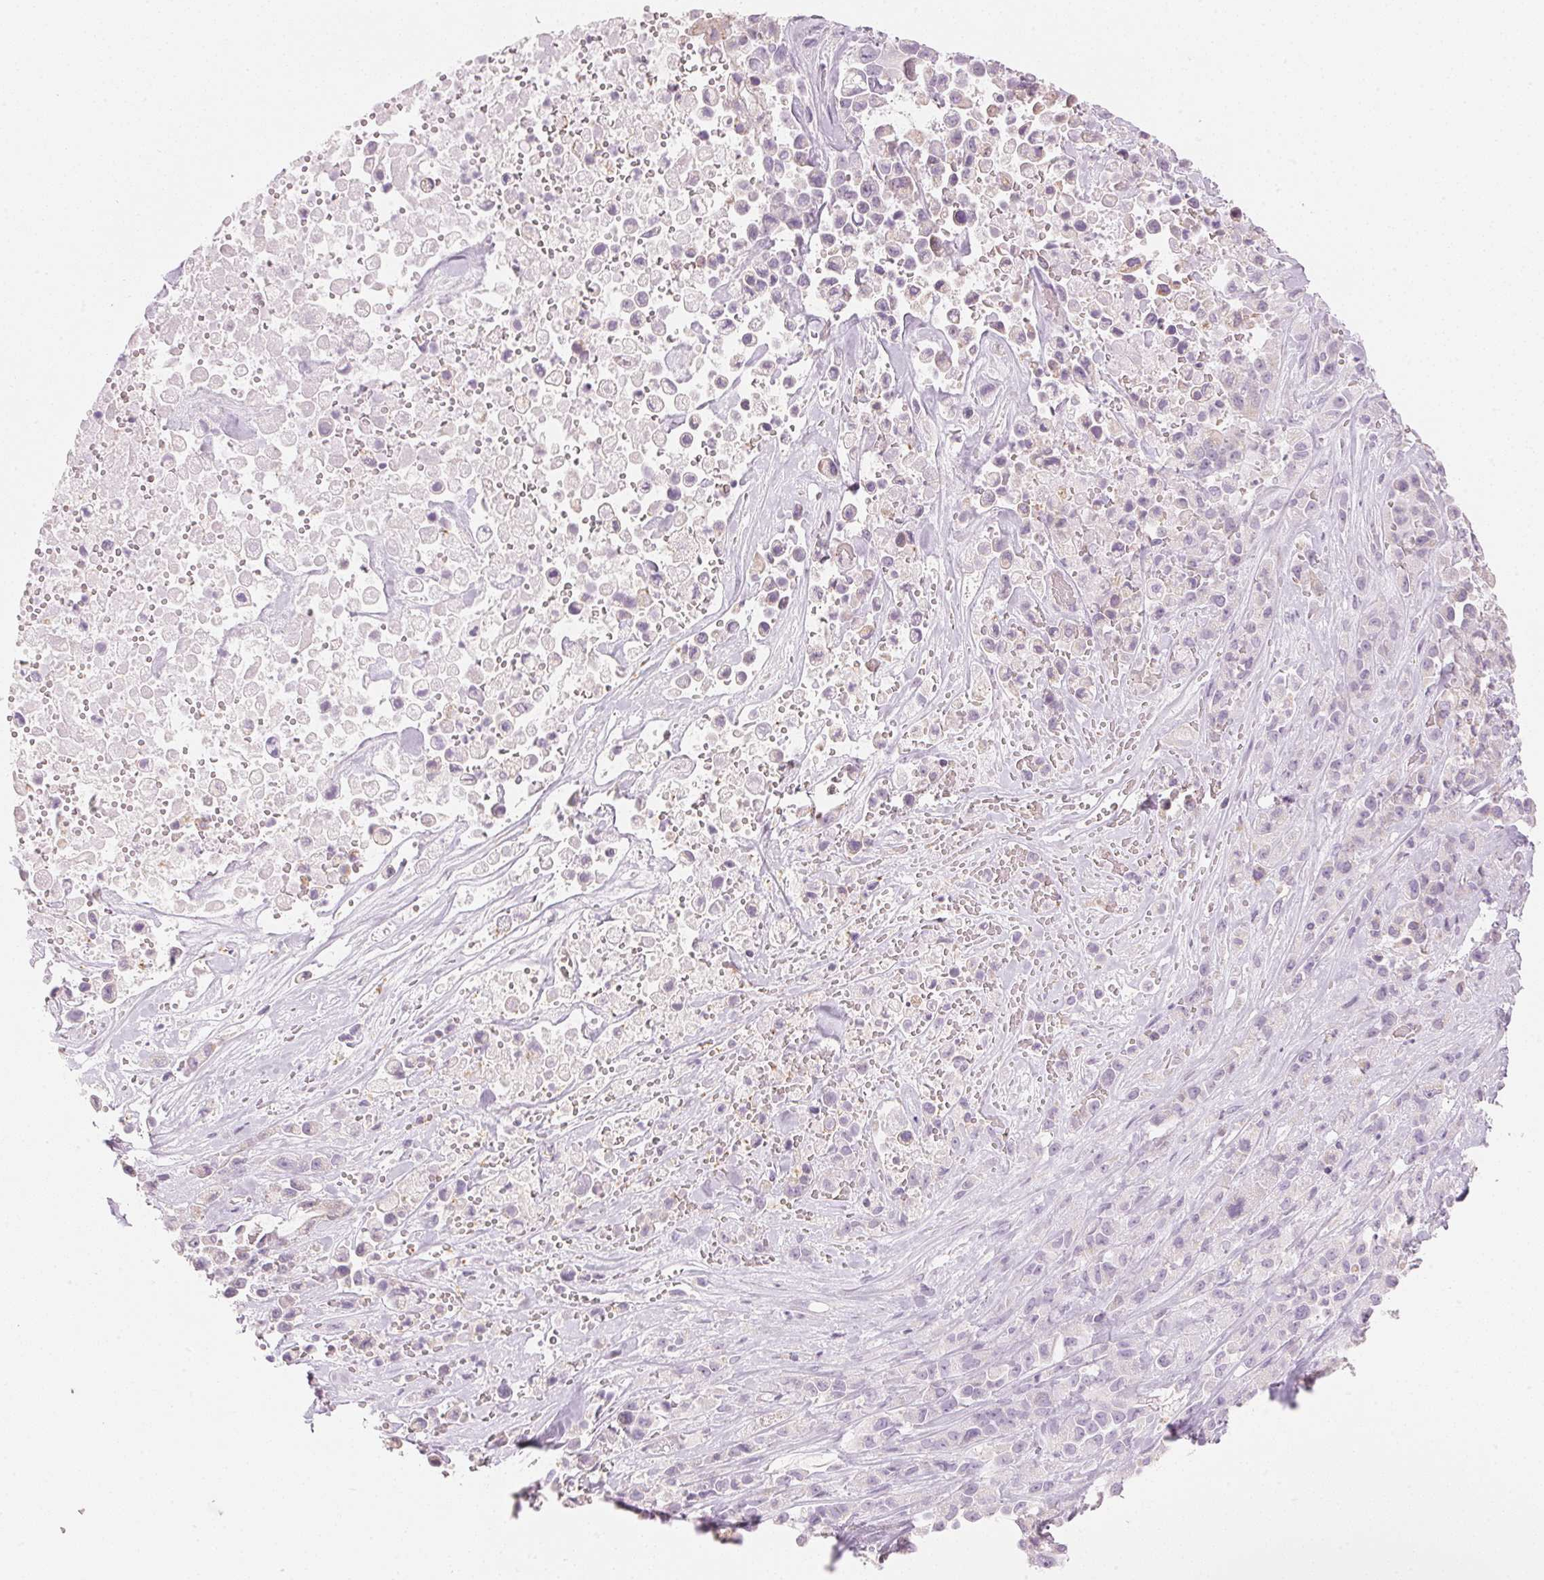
{"staining": {"intensity": "negative", "quantity": "none", "location": "none"}, "tissue": "pancreatic cancer", "cell_type": "Tumor cells", "image_type": "cancer", "snomed": [{"axis": "morphology", "description": "Adenocarcinoma, NOS"}, {"axis": "topography", "description": "Pancreas"}], "caption": "High magnification brightfield microscopy of adenocarcinoma (pancreatic) stained with DAB (3,3'-diaminobenzidine) (brown) and counterstained with hematoxylin (blue): tumor cells show no significant staining.", "gene": "HOXB13", "patient": {"sex": "male", "age": 44}}